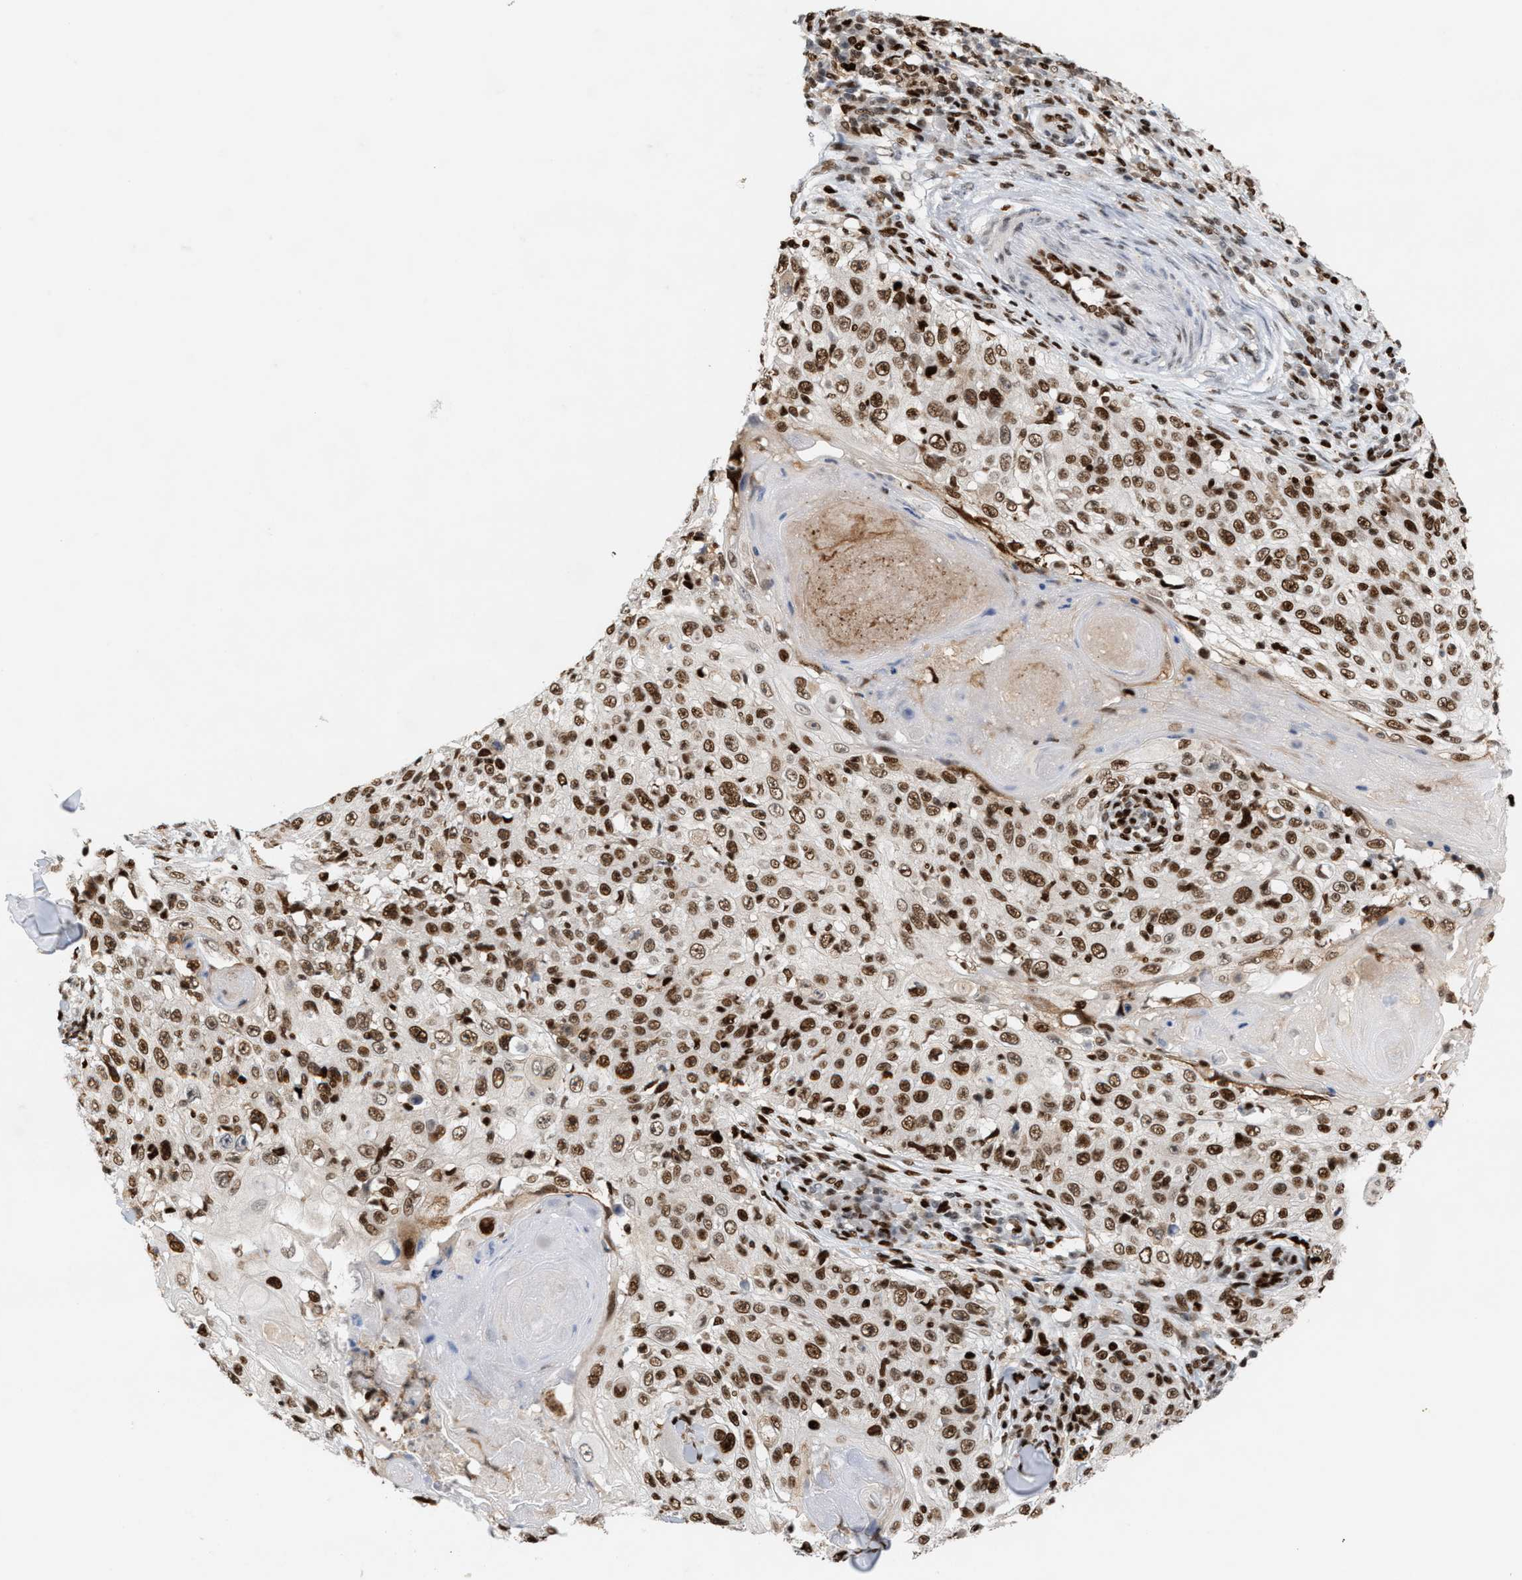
{"staining": {"intensity": "strong", "quantity": ">75%", "location": "nuclear"}, "tissue": "skin cancer", "cell_type": "Tumor cells", "image_type": "cancer", "snomed": [{"axis": "morphology", "description": "Squamous cell carcinoma, NOS"}, {"axis": "topography", "description": "Skin"}], "caption": "Immunohistochemistry (IHC) of squamous cell carcinoma (skin) reveals high levels of strong nuclear staining in approximately >75% of tumor cells. The protein is stained brown, and the nuclei are stained in blue (DAB IHC with brightfield microscopy, high magnification).", "gene": "RNASEK-C17orf49", "patient": {"sex": "male", "age": 86}}